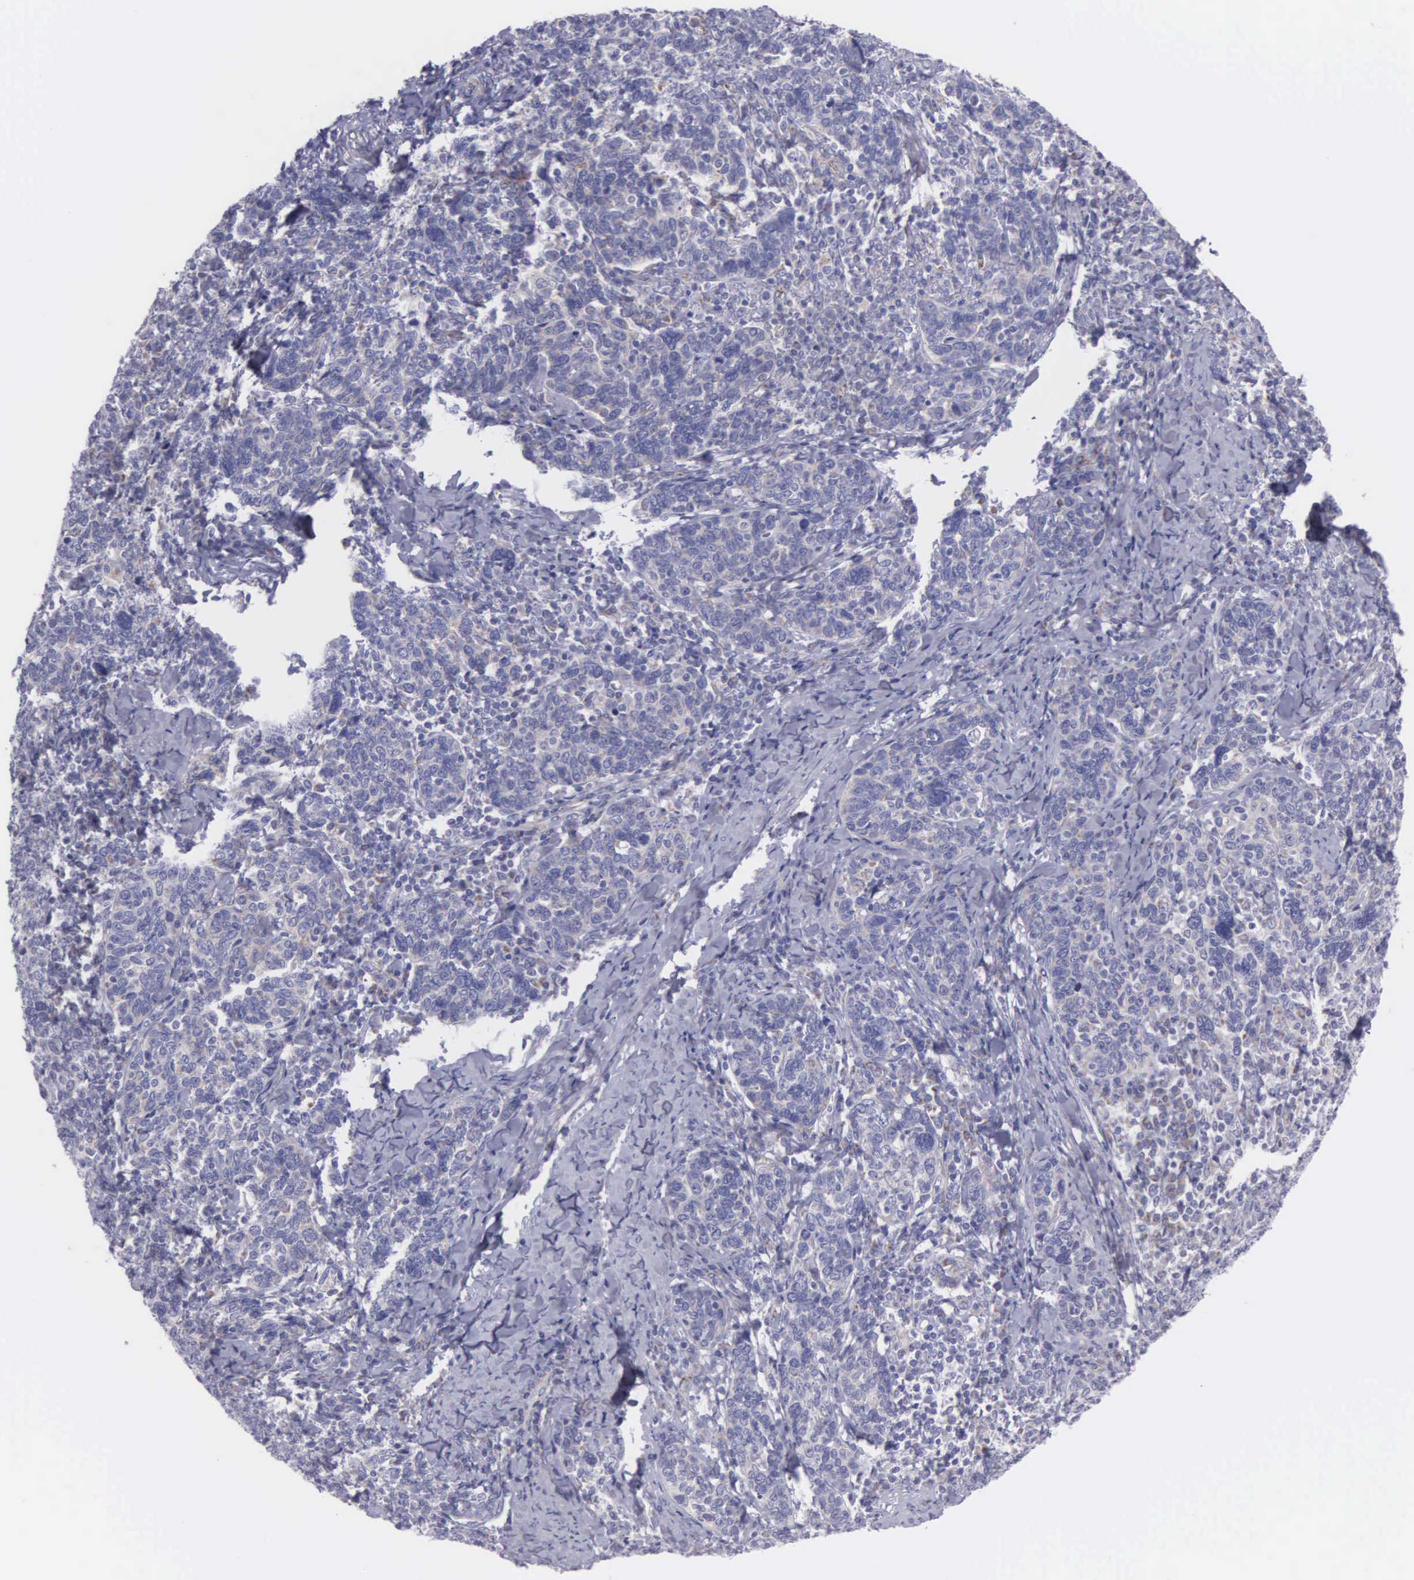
{"staining": {"intensity": "weak", "quantity": "<25%", "location": "cytoplasmic/membranous"}, "tissue": "cervical cancer", "cell_type": "Tumor cells", "image_type": "cancer", "snomed": [{"axis": "morphology", "description": "Squamous cell carcinoma, NOS"}, {"axis": "topography", "description": "Cervix"}], "caption": "High power microscopy image of an IHC image of cervical cancer (squamous cell carcinoma), revealing no significant expression in tumor cells.", "gene": "SYNJ2BP", "patient": {"sex": "female", "age": 41}}